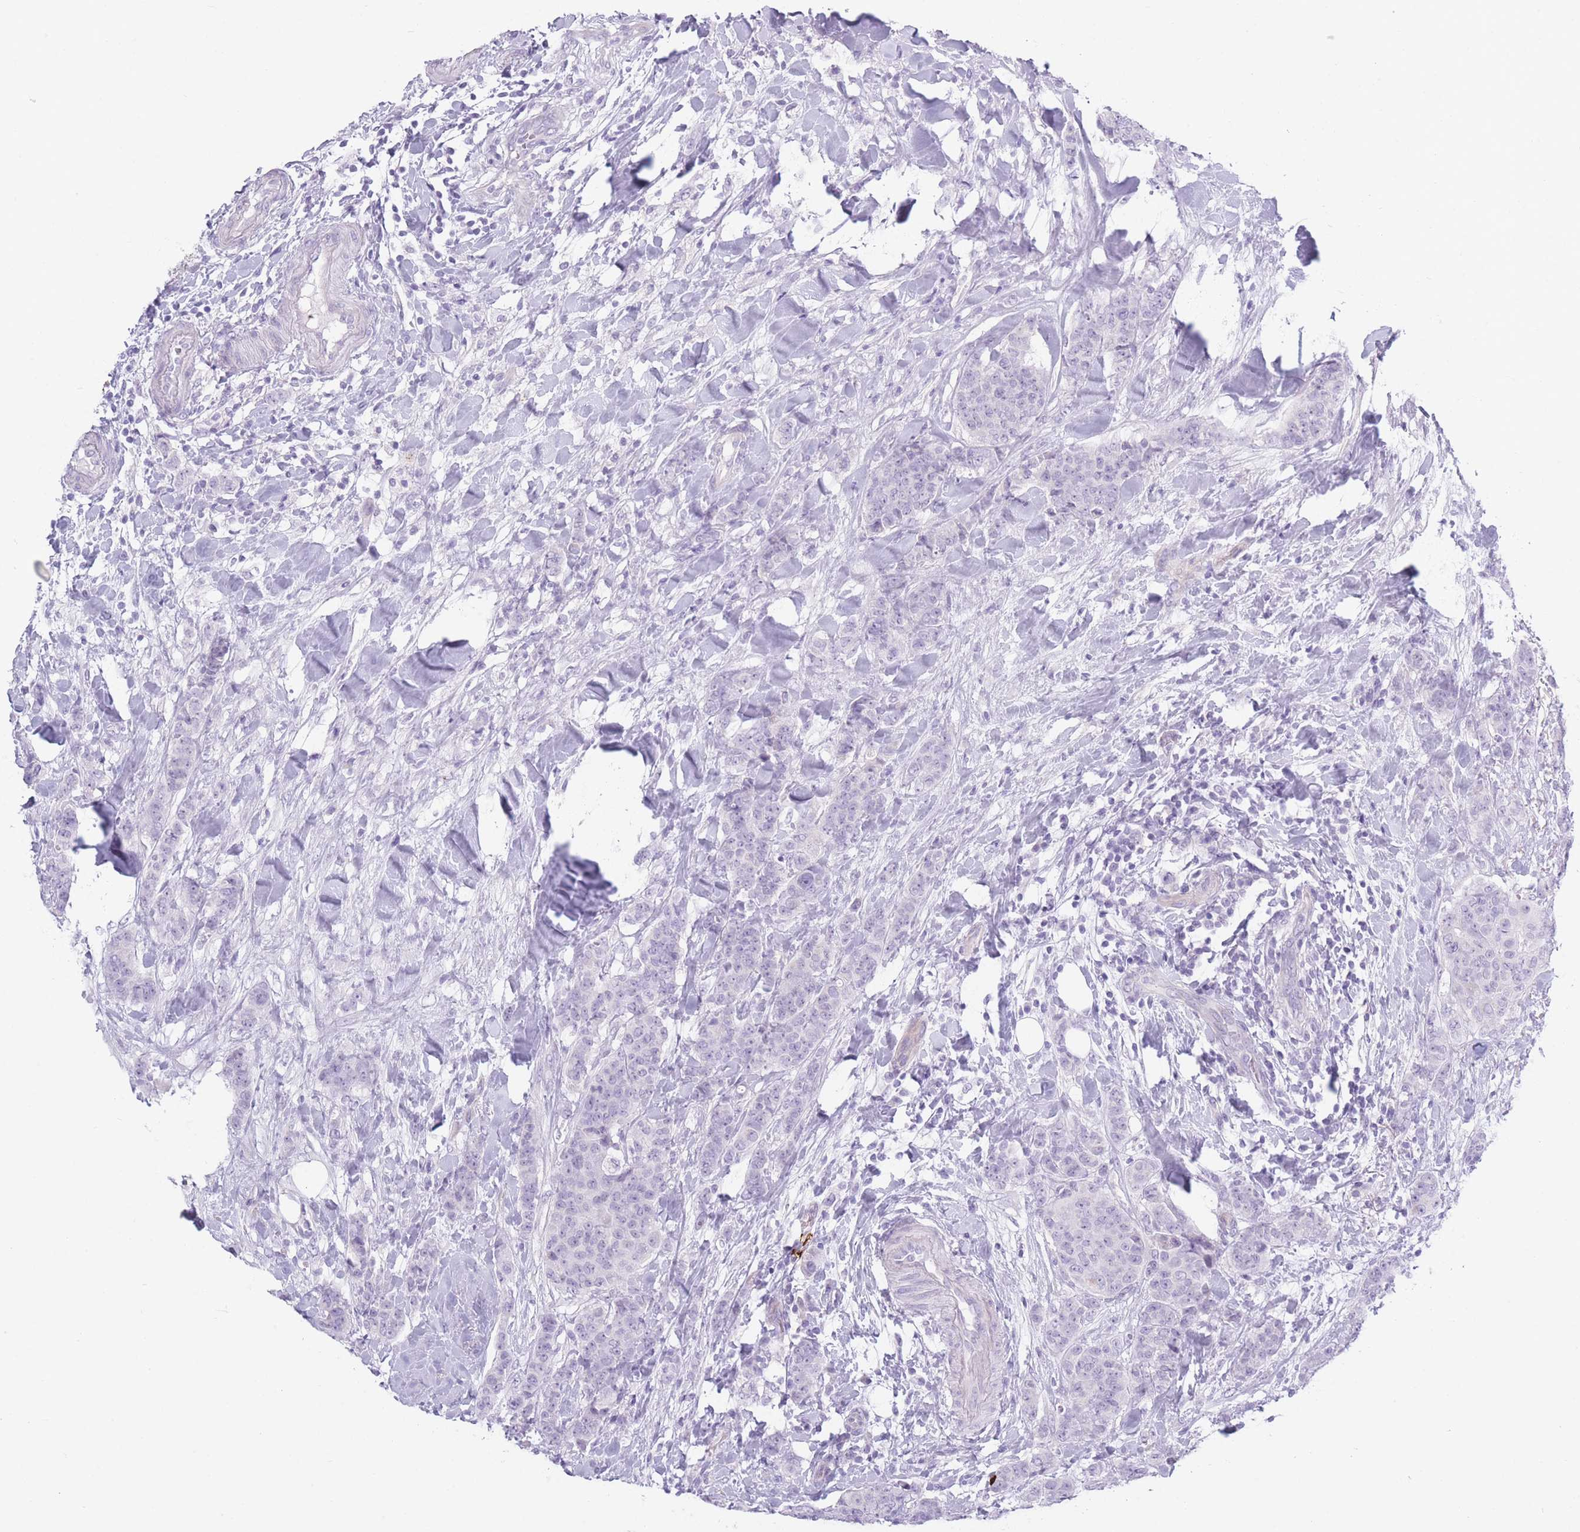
{"staining": {"intensity": "negative", "quantity": "none", "location": "none"}, "tissue": "breast cancer", "cell_type": "Tumor cells", "image_type": "cancer", "snomed": [{"axis": "morphology", "description": "Duct carcinoma"}, {"axis": "topography", "description": "Breast"}], "caption": "Immunohistochemistry (IHC) of breast cancer displays no expression in tumor cells. The staining was performed using DAB (3,3'-diaminobenzidine) to visualize the protein expression in brown, while the nuclei were stained in blue with hematoxylin (Magnification: 20x).", "gene": "PLEKHG2", "patient": {"sex": "female", "age": 40}}